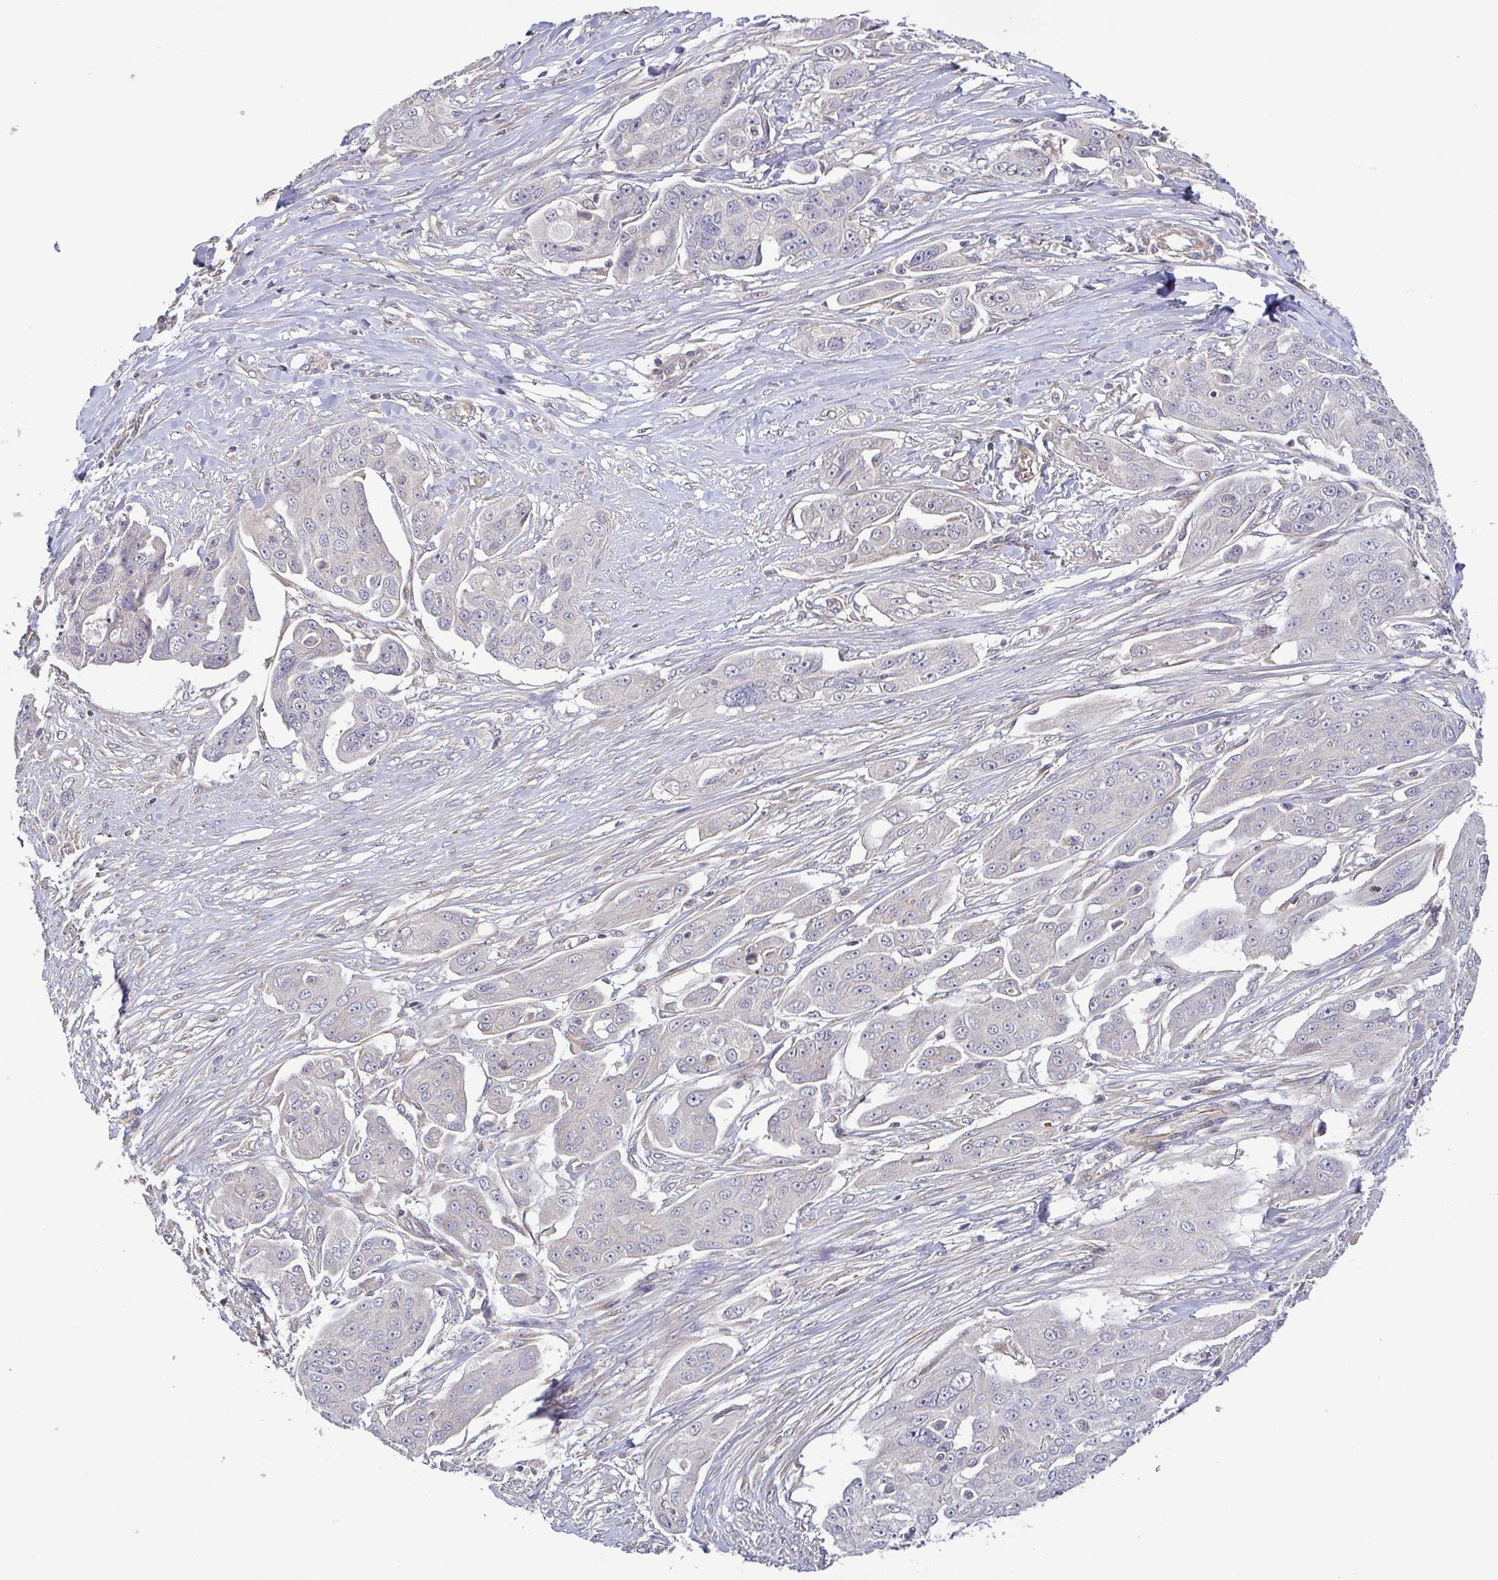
{"staining": {"intensity": "negative", "quantity": "none", "location": "none"}, "tissue": "ovarian cancer", "cell_type": "Tumor cells", "image_type": "cancer", "snomed": [{"axis": "morphology", "description": "Carcinoma, endometroid"}, {"axis": "topography", "description": "Ovary"}], "caption": "Immunohistochemistry histopathology image of neoplastic tissue: endometroid carcinoma (ovarian) stained with DAB demonstrates no significant protein positivity in tumor cells.", "gene": "OSBPL7", "patient": {"sex": "female", "age": 70}}